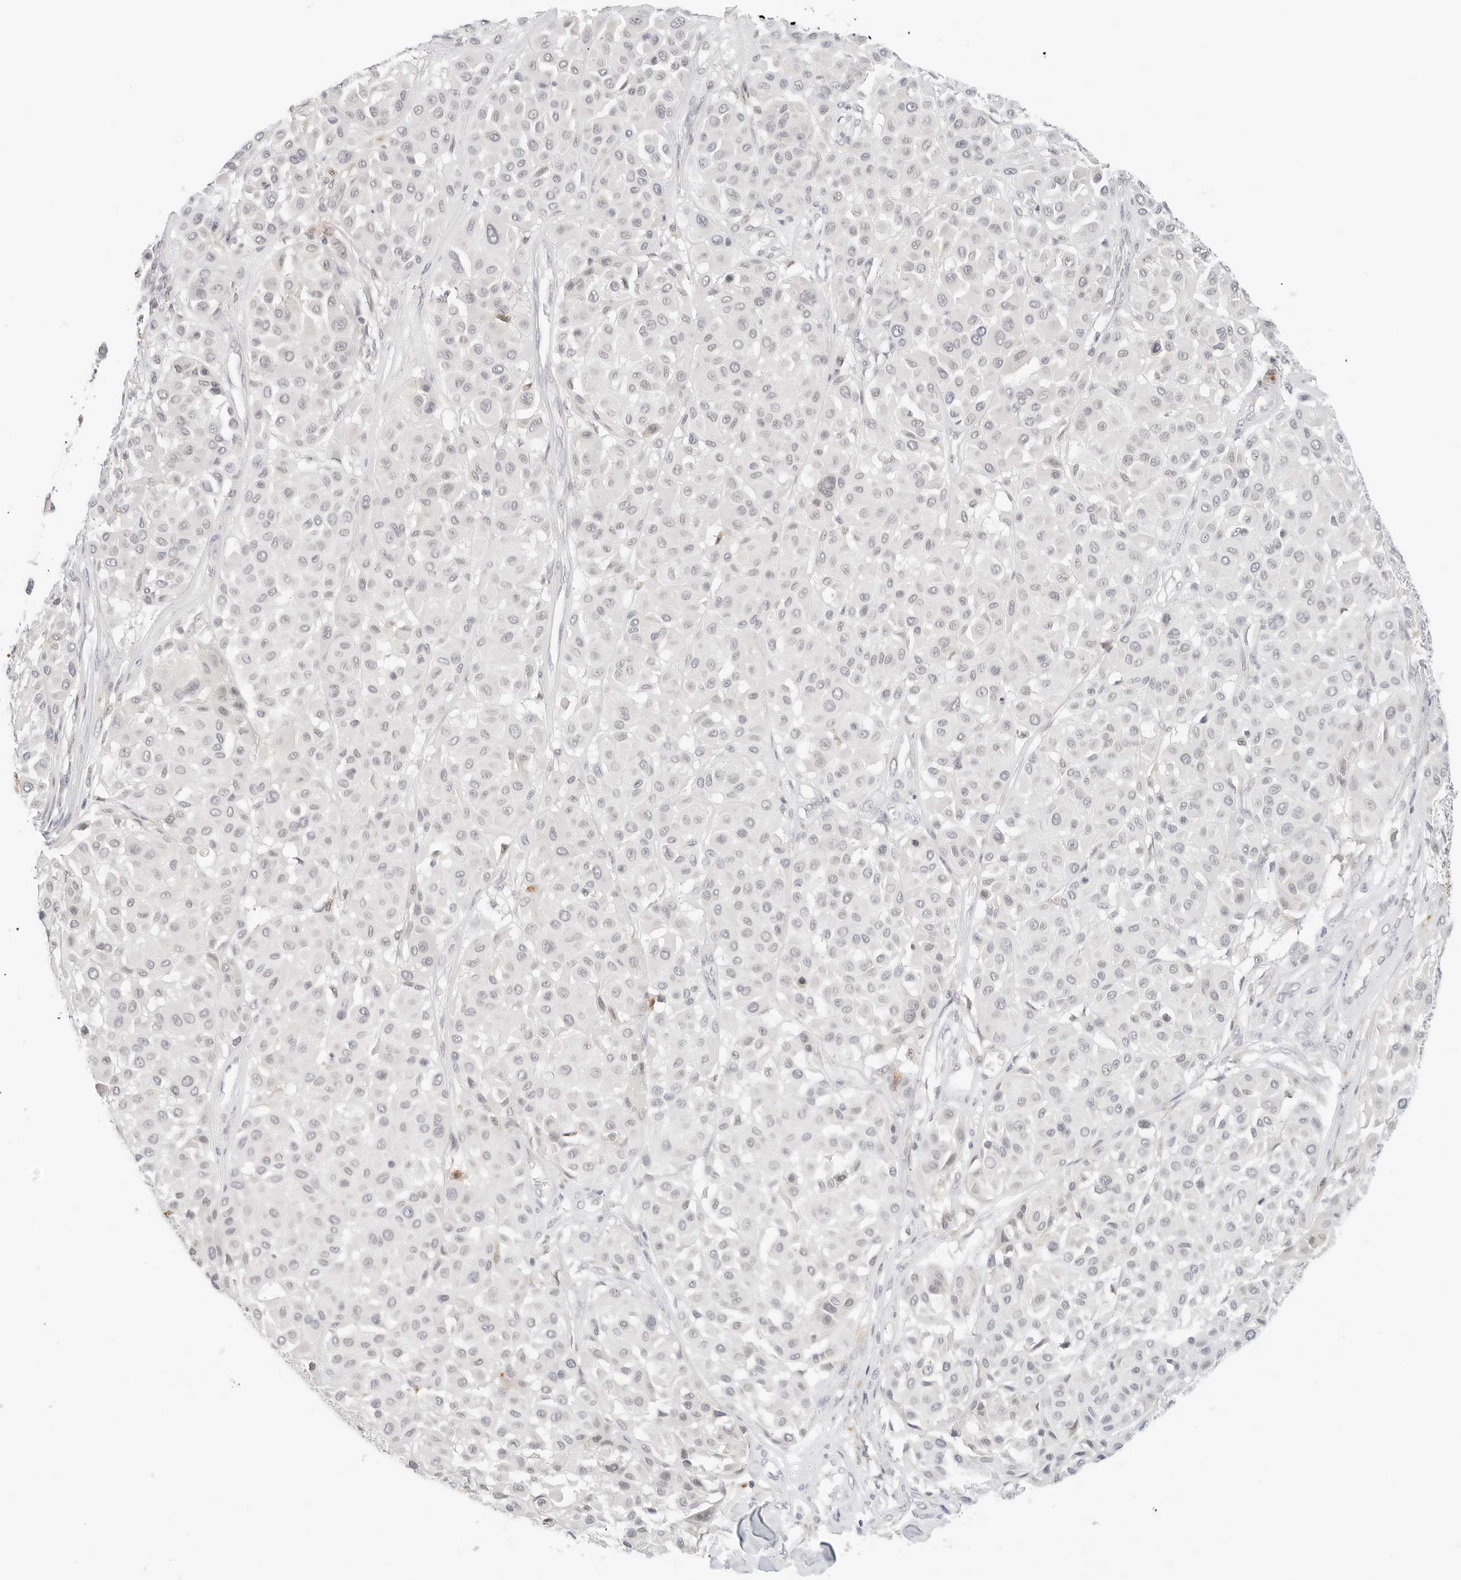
{"staining": {"intensity": "negative", "quantity": "none", "location": "none"}, "tissue": "melanoma", "cell_type": "Tumor cells", "image_type": "cancer", "snomed": [{"axis": "morphology", "description": "Malignant melanoma, Metastatic site"}, {"axis": "topography", "description": "Soft tissue"}], "caption": "High power microscopy photomicrograph of an immunohistochemistry (IHC) photomicrograph of melanoma, revealing no significant staining in tumor cells.", "gene": "NEO1", "patient": {"sex": "male", "age": 41}}